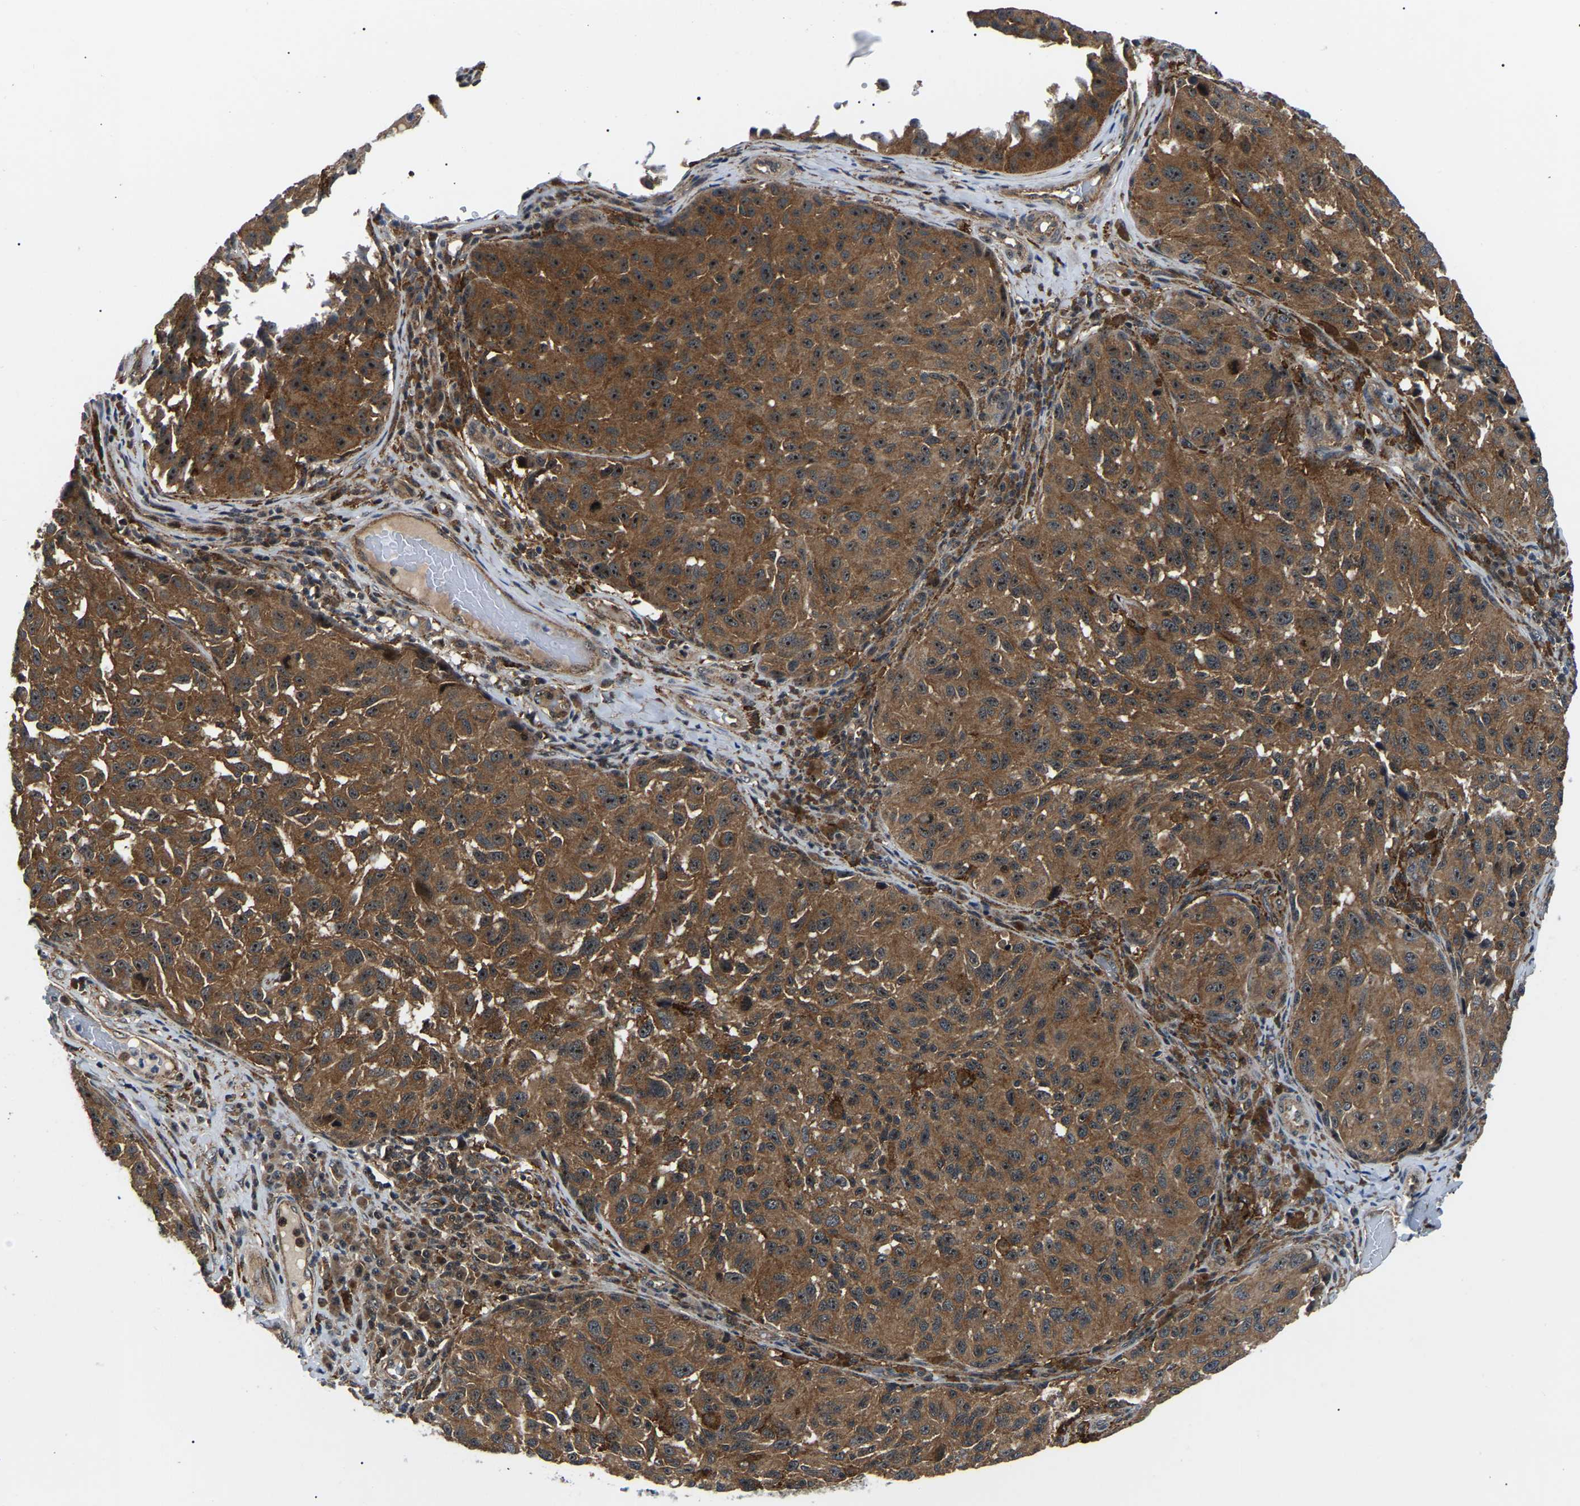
{"staining": {"intensity": "moderate", "quantity": ">75%", "location": "cytoplasmic/membranous,nuclear"}, "tissue": "melanoma", "cell_type": "Tumor cells", "image_type": "cancer", "snomed": [{"axis": "morphology", "description": "Malignant melanoma, NOS"}, {"axis": "topography", "description": "Skin"}], "caption": "Immunohistochemistry (DAB) staining of human malignant melanoma reveals moderate cytoplasmic/membranous and nuclear protein positivity in about >75% of tumor cells.", "gene": "RRP1B", "patient": {"sex": "female", "age": 73}}